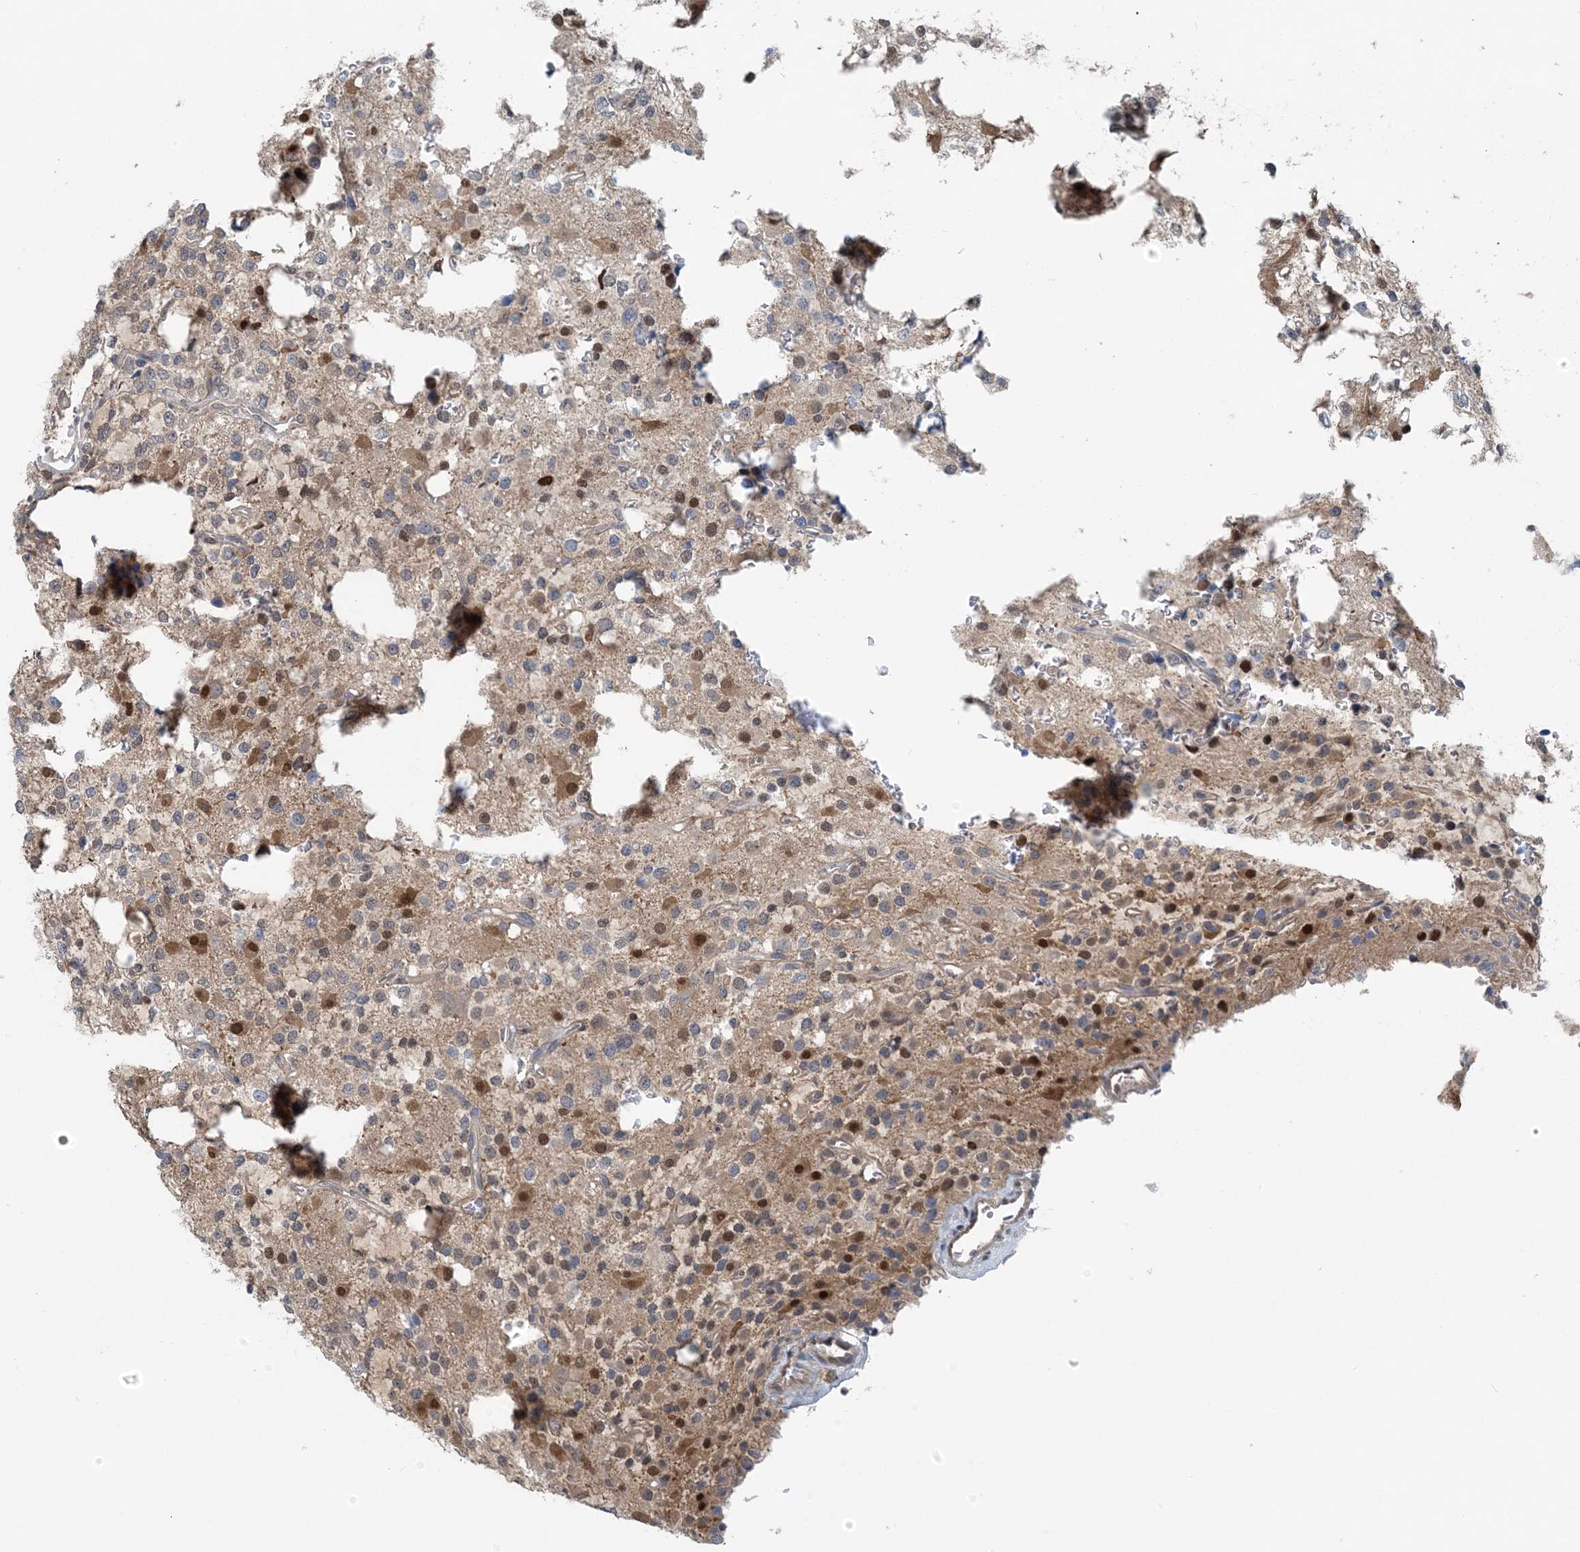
{"staining": {"intensity": "moderate", "quantity": "25%-75%", "location": "nuclear"}, "tissue": "glioma", "cell_type": "Tumor cells", "image_type": "cancer", "snomed": [{"axis": "morphology", "description": "Glioma, malignant, High grade"}, {"axis": "topography", "description": "Brain"}], "caption": "The micrograph reveals staining of glioma, revealing moderate nuclear protein staining (brown color) within tumor cells.", "gene": "HIKESHI", "patient": {"sex": "female", "age": 62}}